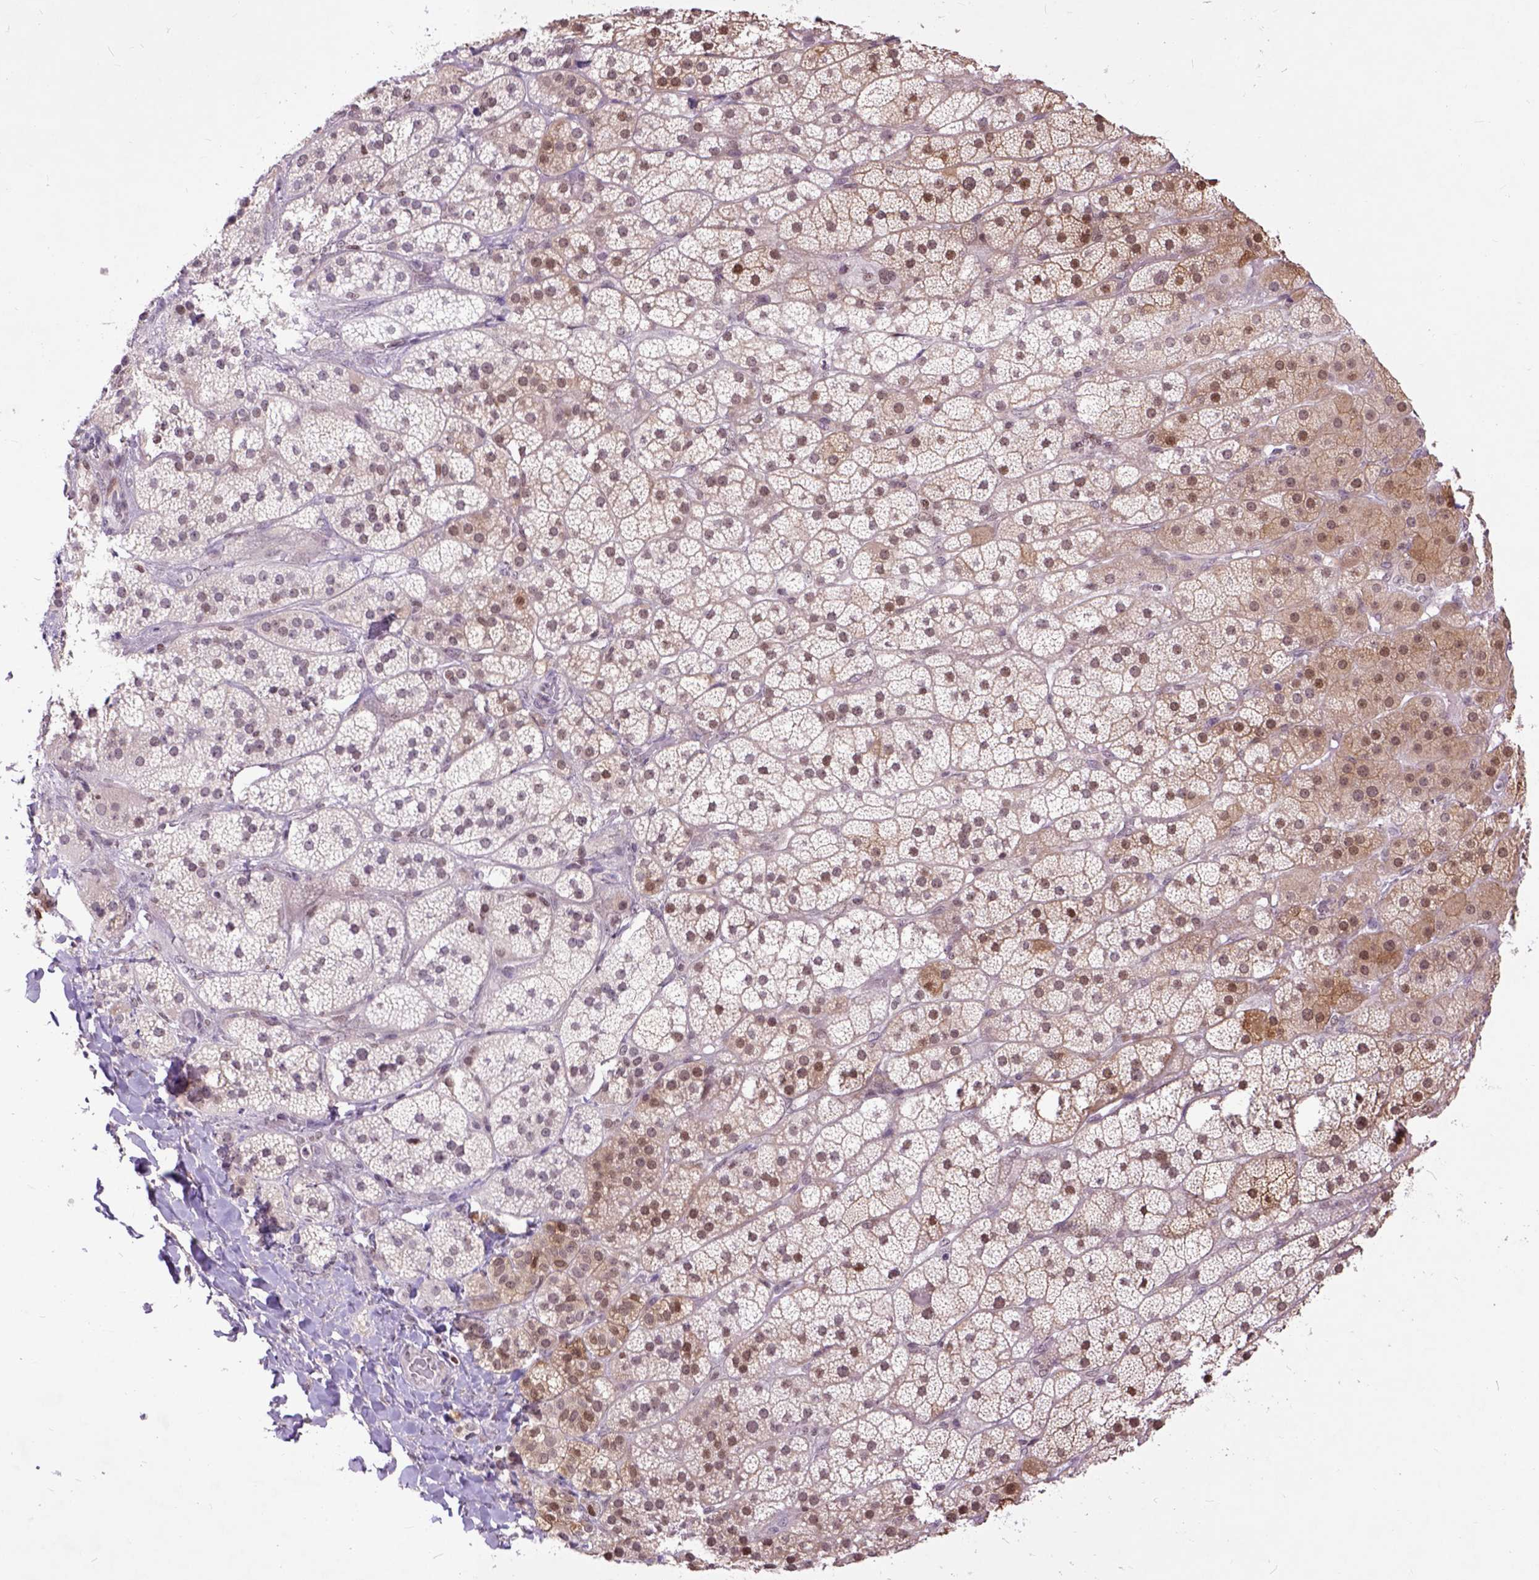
{"staining": {"intensity": "moderate", "quantity": "25%-75%", "location": "cytoplasmic/membranous,nuclear"}, "tissue": "adrenal gland", "cell_type": "Glandular cells", "image_type": "normal", "snomed": [{"axis": "morphology", "description": "Normal tissue, NOS"}, {"axis": "topography", "description": "Adrenal gland"}], "caption": "Benign adrenal gland displays moderate cytoplasmic/membranous,nuclear staining in approximately 25%-75% of glandular cells.", "gene": "RCC2", "patient": {"sex": "male", "age": 57}}